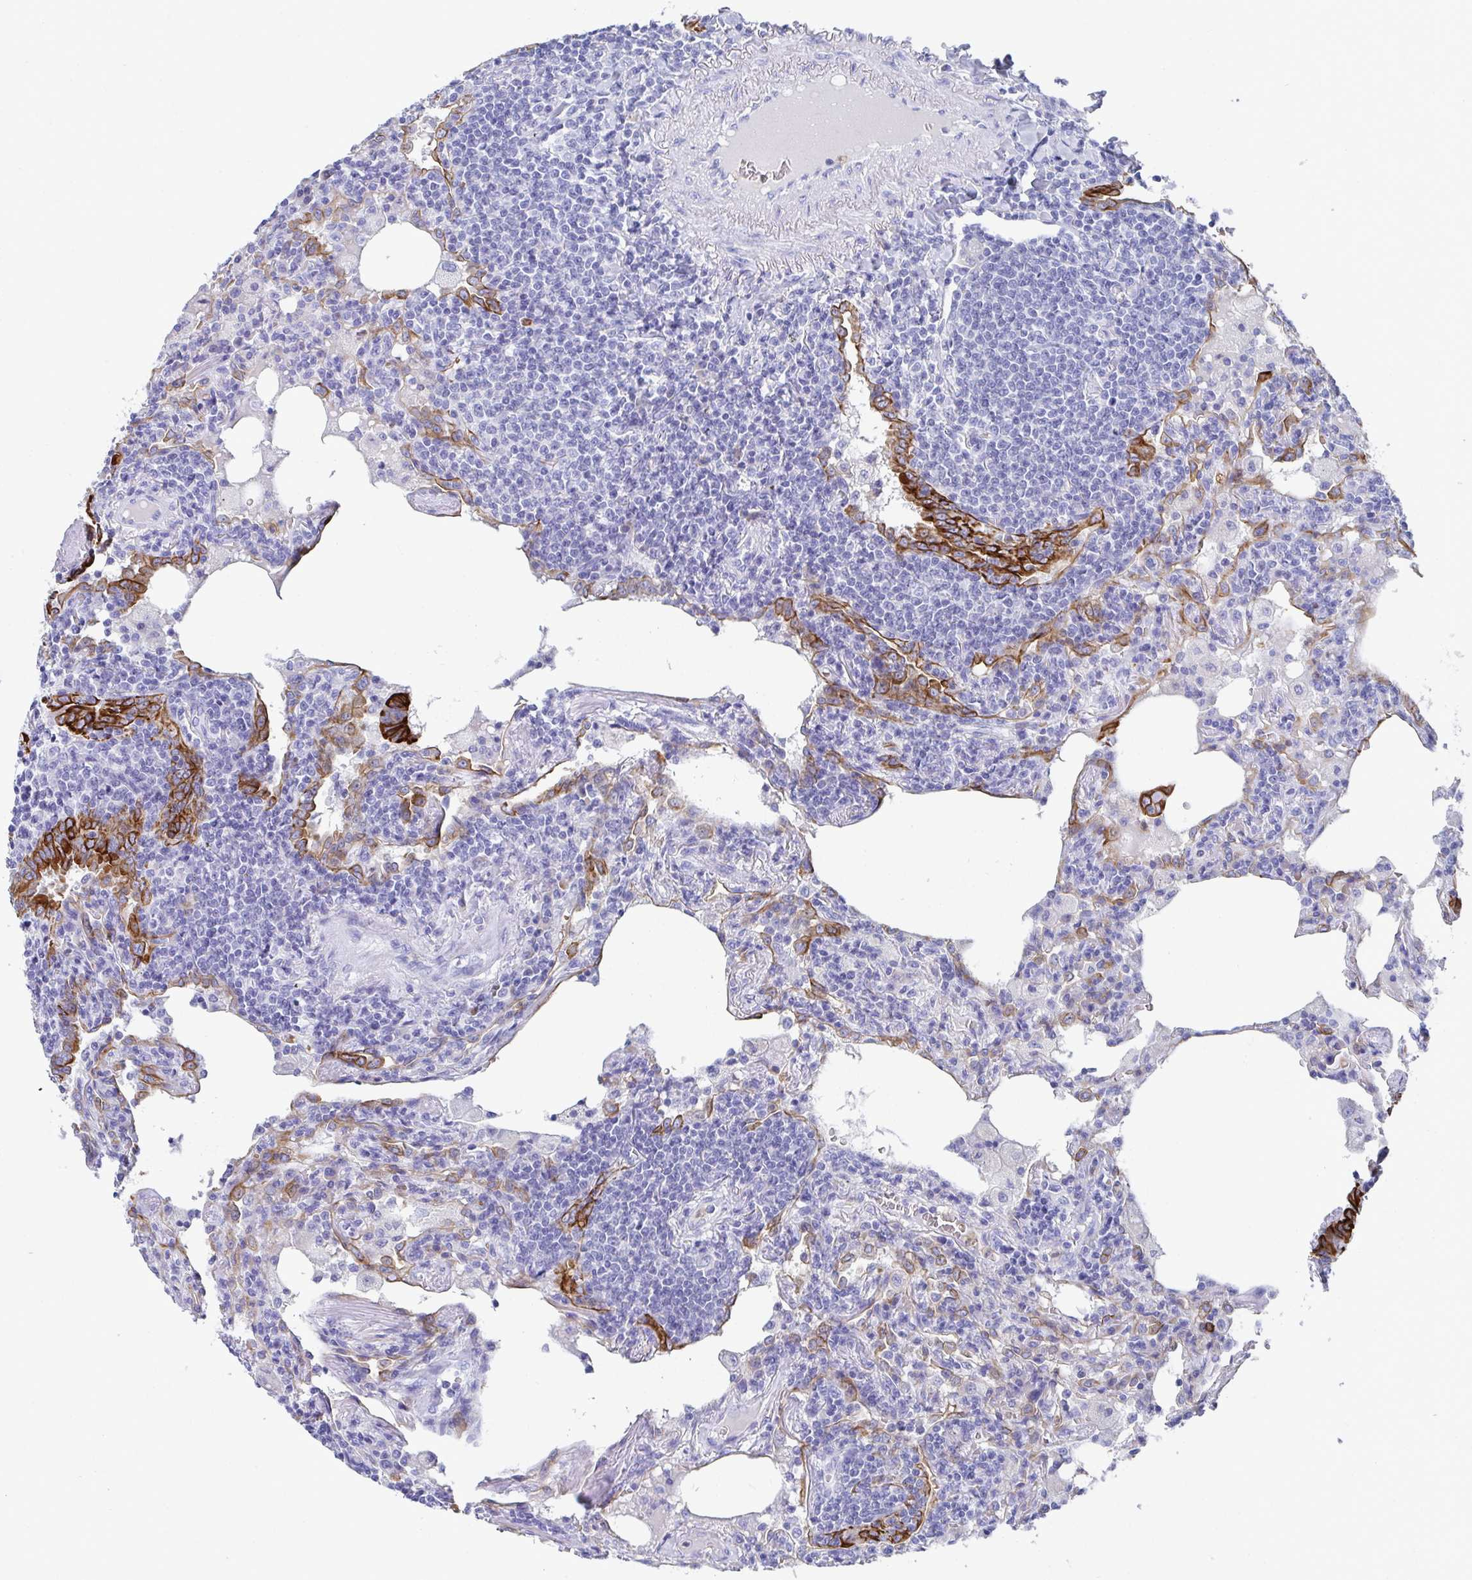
{"staining": {"intensity": "negative", "quantity": "none", "location": "none"}, "tissue": "lymphoma", "cell_type": "Tumor cells", "image_type": "cancer", "snomed": [{"axis": "morphology", "description": "Malignant lymphoma, non-Hodgkin's type, Low grade"}, {"axis": "topography", "description": "Lung"}], "caption": "IHC image of lymphoma stained for a protein (brown), which shows no expression in tumor cells. (Brightfield microscopy of DAB (3,3'-diaminobenzidine) immunohistochemistry (IHC) at high magnification).", "gene": "CLDN8", "patient": {"sex": "female", "age": 71}}